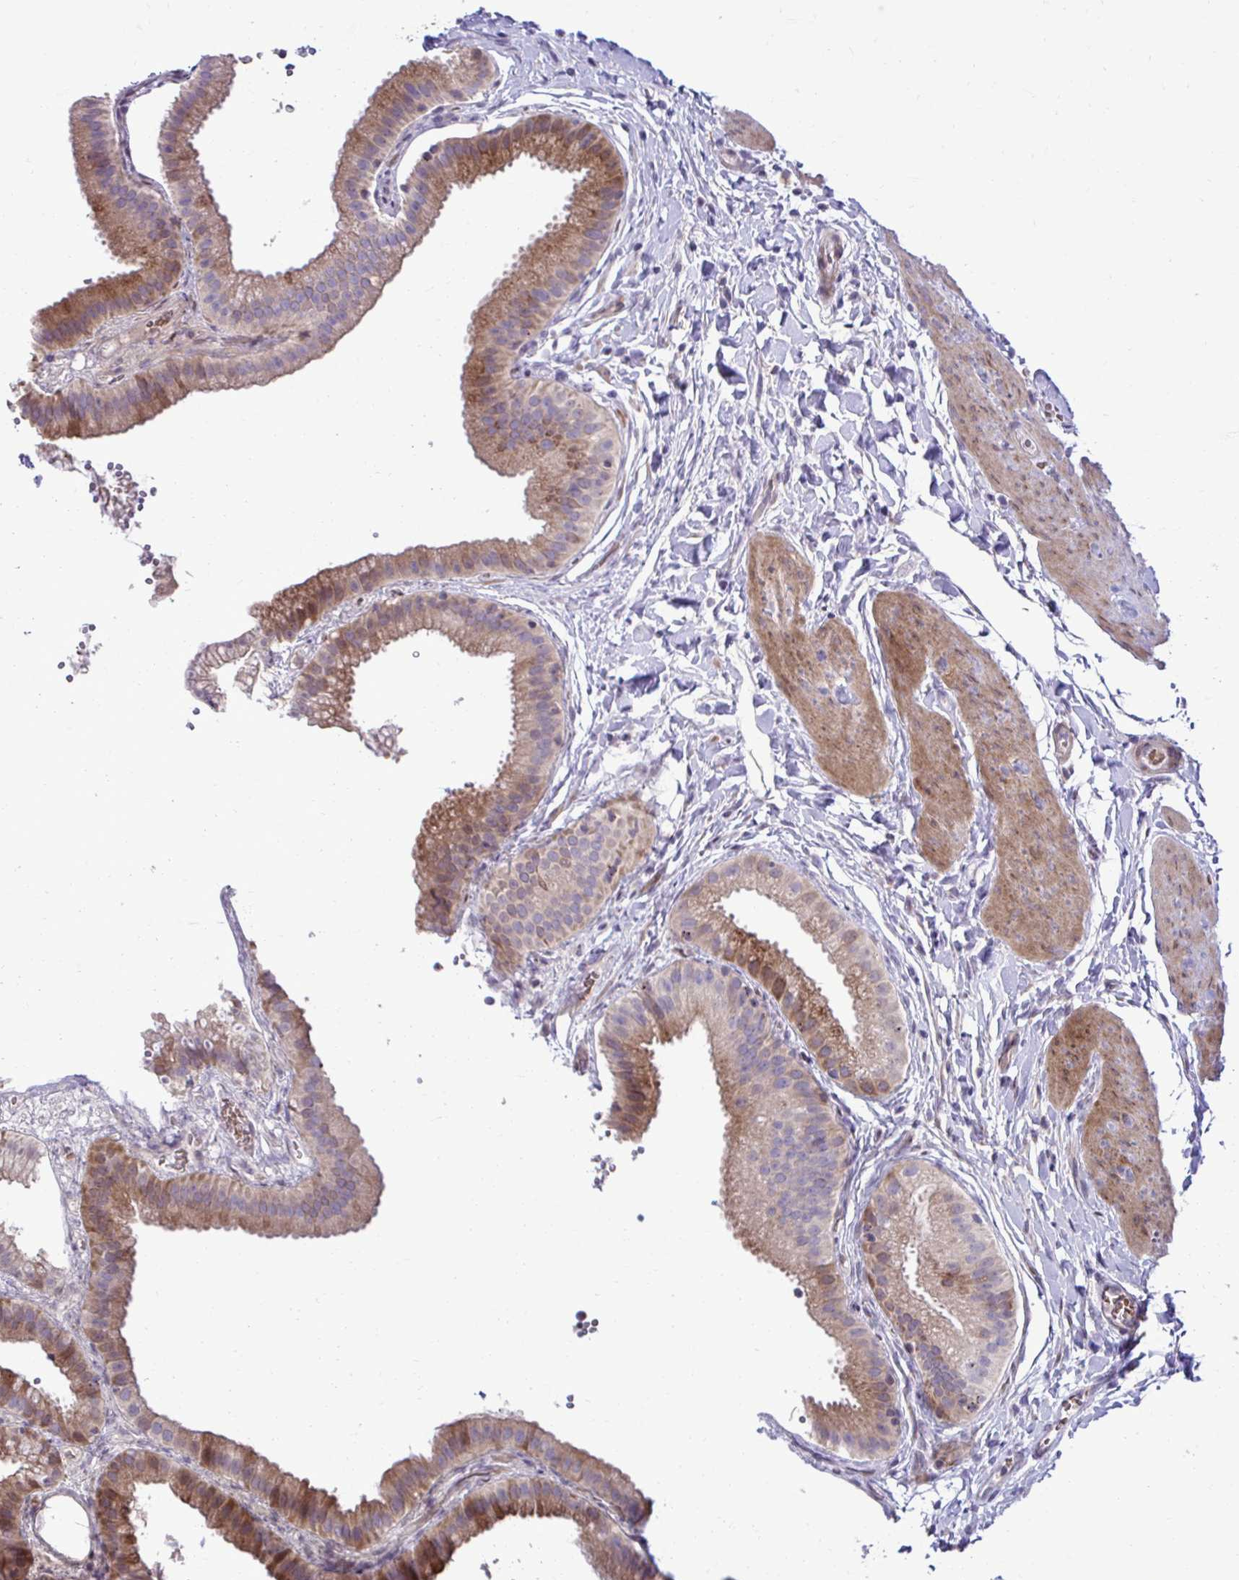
{"staining": {"intensity": "strong", "quantity": "25%-75%", "location": "cytoplasmic/membranous"}, "tissue": "gallbladder", "cell_type": "Glandular cells", "image_type": "normal", "snomed": [{"axis": "morphology", "description": "Normal tissue, NOS"}, {"axis": "topography", "description": "Gallbladder"}], "caption": "High-magnification brightfield microscopy of unremarkable gallbladder stained with DAB (3,3'-diaminobenzidine) (brown) and counterstained with hematoxylin (blue). glandular cells exhibit strong cytoplasmic/membranous expression is appreciated in about25%-75% of cells.", "gene": "LIMS1", "patient": {"sex": "female", "age": 63}}